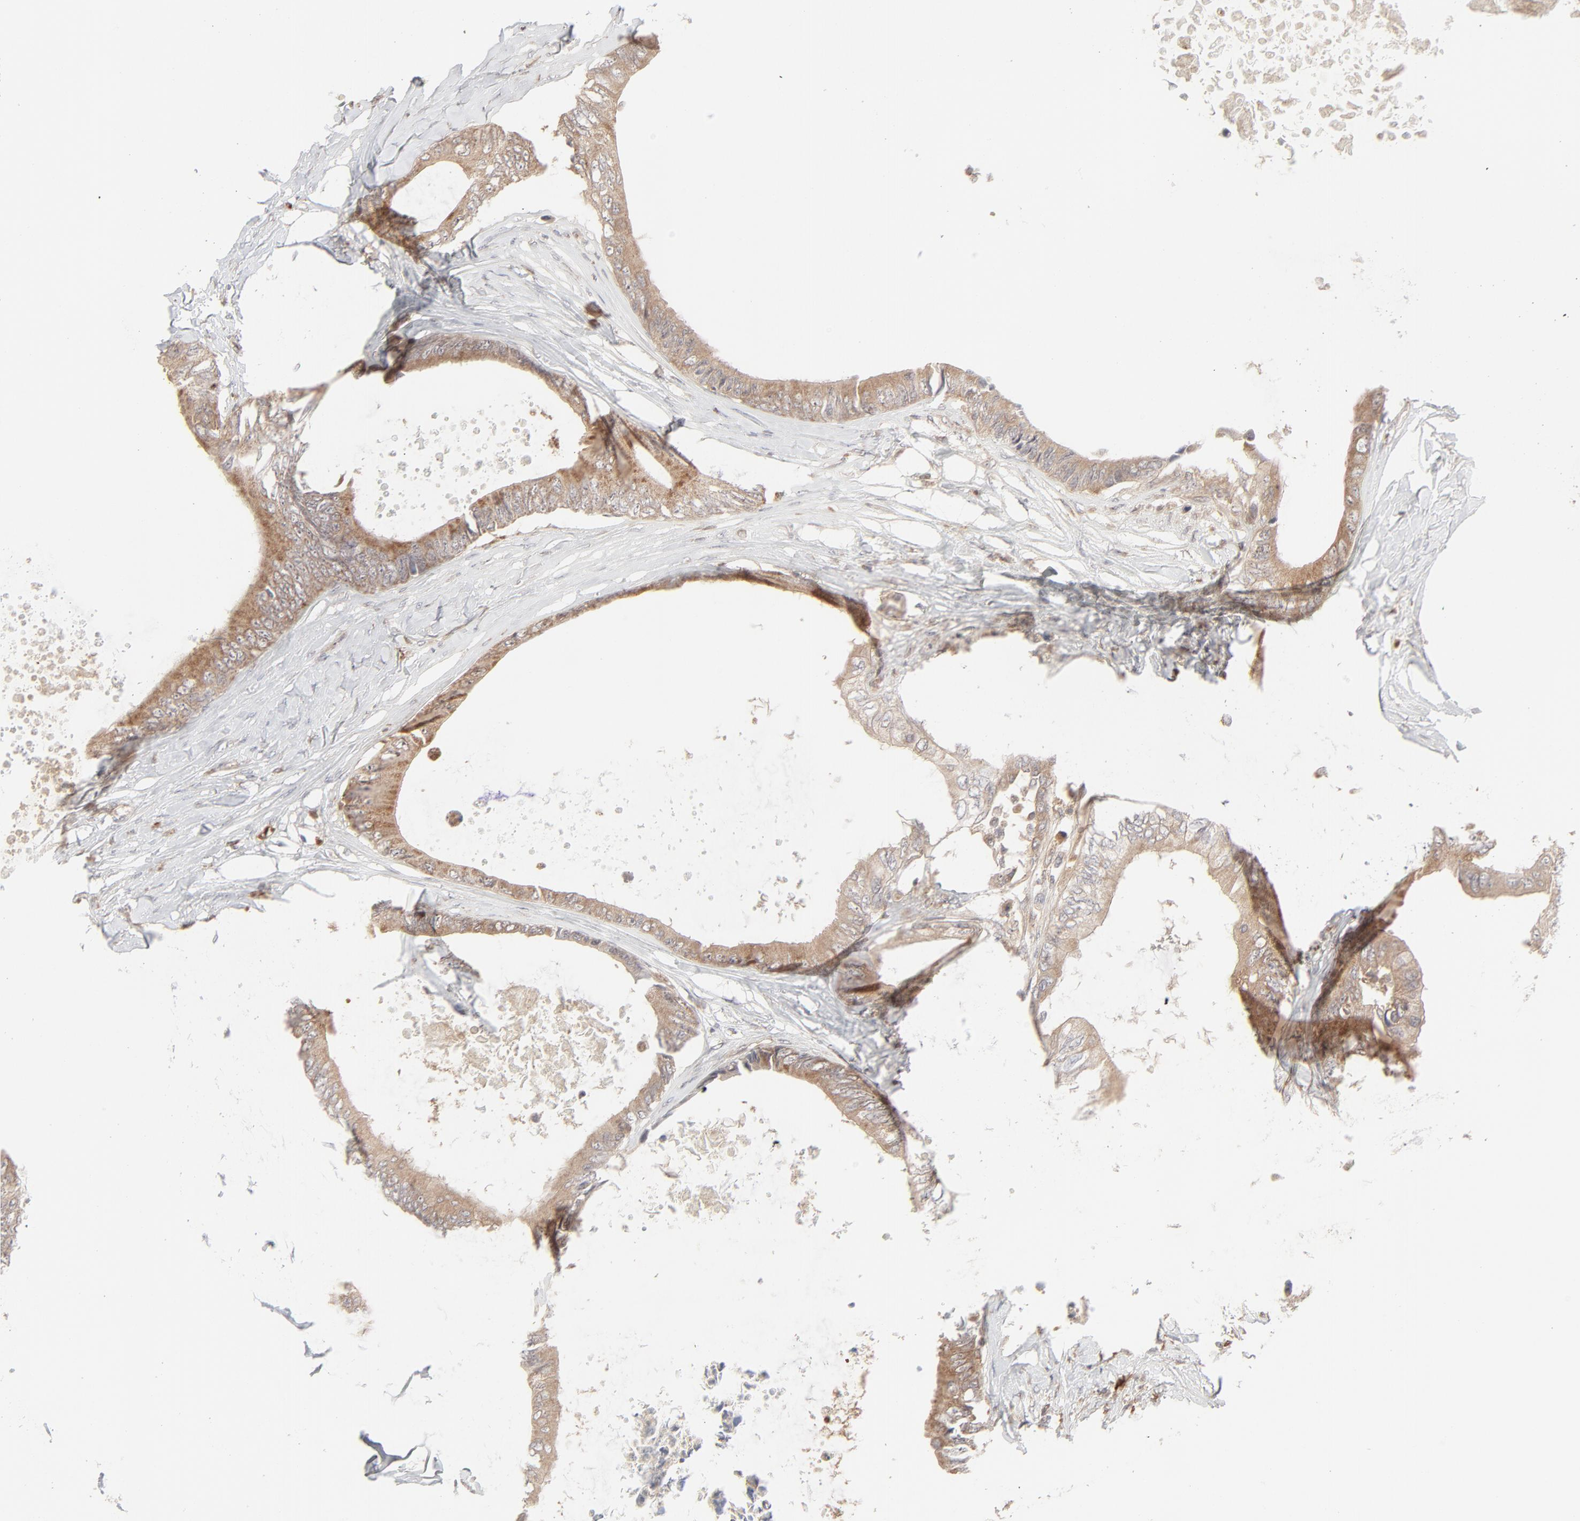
{"staining": {"intensity": "moderate", "quantity": ">75%", "location": "cytoplasmic/membranous"}, "tissue": "colorectal cancer", "cell_type": "Tumor cells", "image_type": "cancer", "snomed": [{"axis": "morphology", "description": "Normal tissue, NOS"}, {"axis": "morphology", "description": "Adenocarcinoma, NOS"}, {"axis": "topography", "description": "Rectum"}, {"axis": "topography", "description": "Peripheral nerve tissue"}], "caption": "Moderate cytoplasmic/membranous protein staining is identified in about >75% of tumor cells in colorectal adenocarcinoma.", "gene": "RAB5C", "patient": {"sex": "female", "age": 77}}